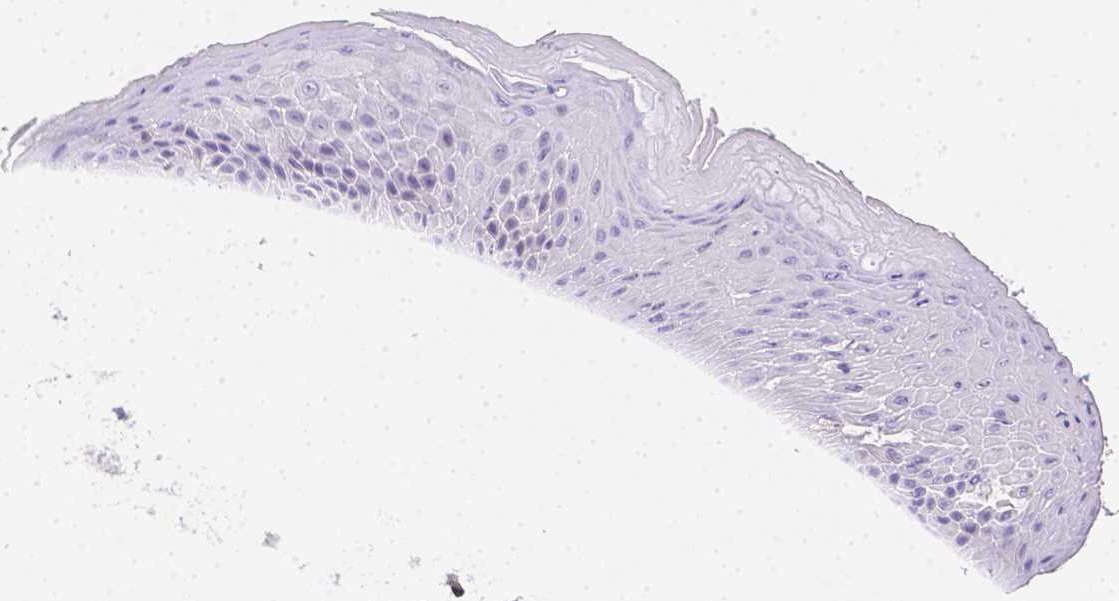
{"staining": {"intensity": "negative", "quantity": "none", "location": "none"}, "tissue": "skin", "cell_type": "Epidermal cells", "image_type": "normal", "snomed": [{"axis": "morphology", "description": "Normal tissue, NOS"}, {"axis": "topography", "description": "Anal"}, {"axis": "topography", "description": "Peripheral nerve tissue"}], "caption": "The histopathology image exhibits no significant staining in epidermal cells of skin. (DAB immunohistochemistry, high magnification).", "gene": "ASAH2B", "patient": {"sex": "male", "age": 51}}